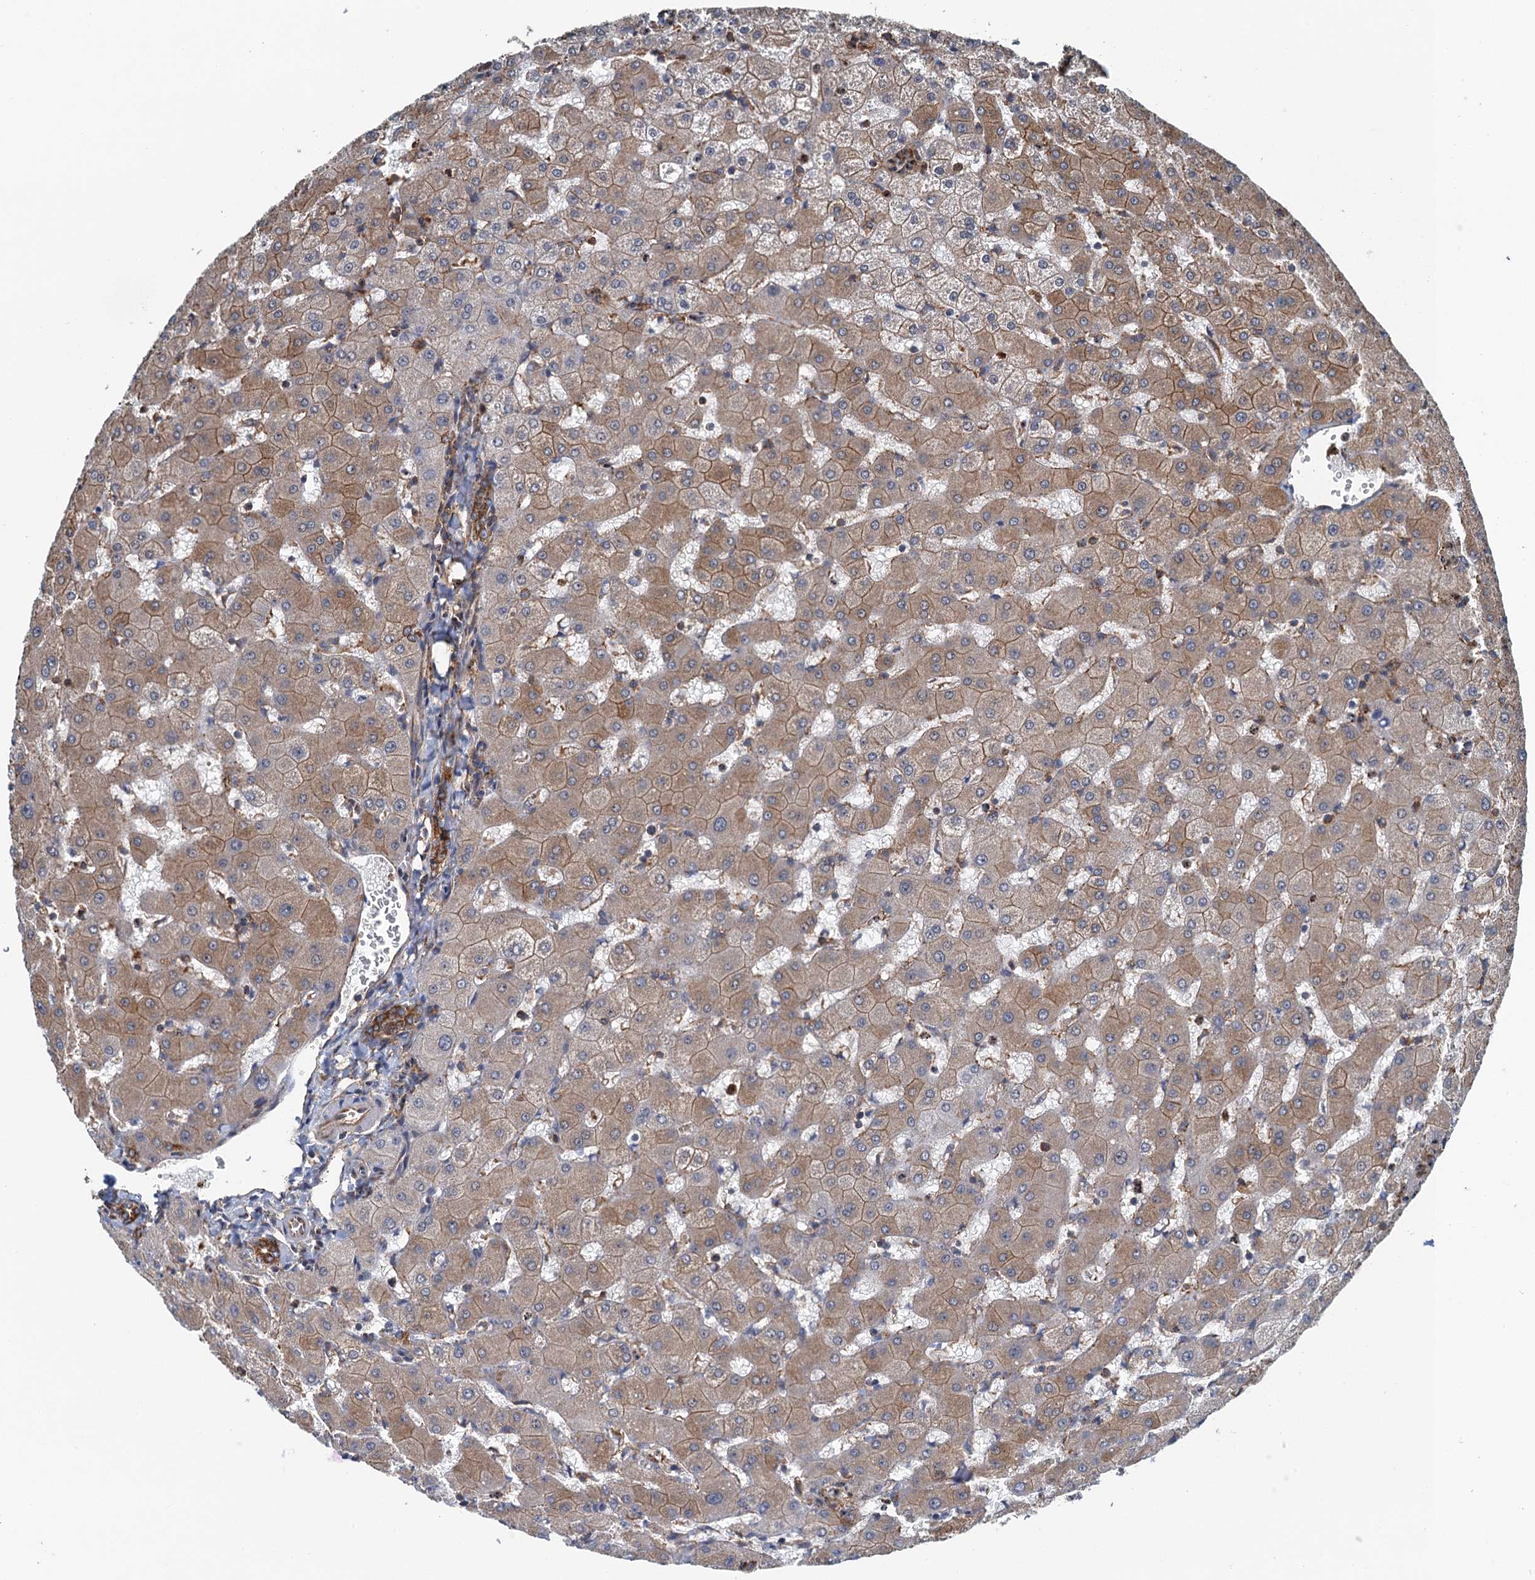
{"staining": {"intensity": "strong", "quantity": "25%-75%", "location": "cytoplasmic/membranous"}, "tissue": "liver", "cell_type": "Cholangiocytes", "image_type": "normal", "snomed": [{"axis": "morphology", "description": "Normal tissue, NOS"}, {"axis": "topography", "description": "Liver"}], "caption": "This micrograph reveals IHC staining of unremarkable human liver, with high strong cytoplasmic/membranous positivity in approximately 25%-75% of cholangiocytes.", "gene": "WHAMM", "patient": {"sex": "female", "age": 63}}